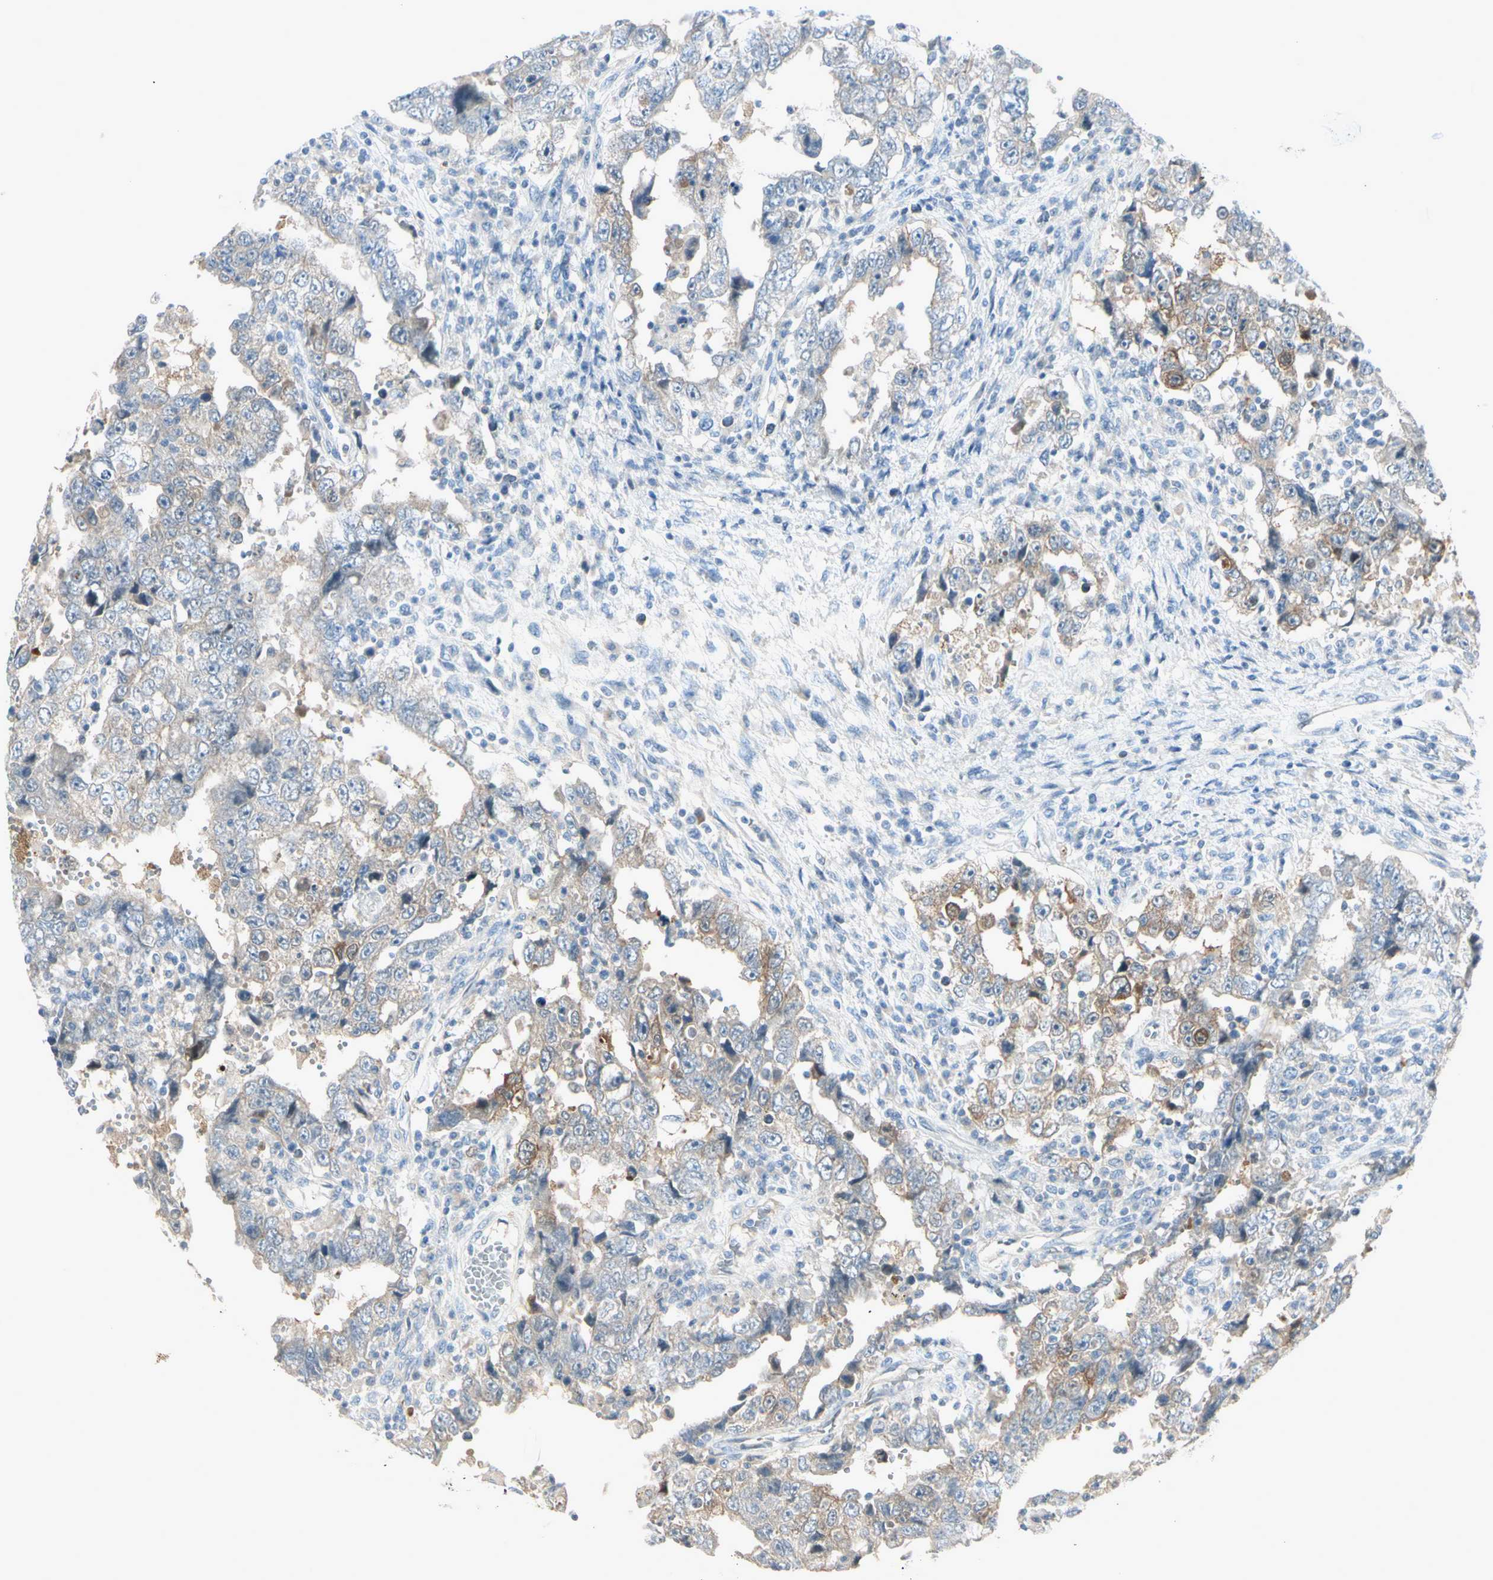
{"staining": {"intensity": "weak", "quantity": ">75%", "location": "cytoplasmic/membranous"}, "tissue": "testis cancer", "cell_type": "Tumor cells", "image_type": "cancer", "snomed": [{"axis": "morphology", "description": "Carcinoma, Embryonal, NOS"}, {"axis": "topography", "description": "Testis"}], "caption": "Testis embryonal carcinoma stained for a protein (brown) displays weak cytoplasmic/membranous positive expression in approximately >75% of tumor cells.", "gene": "CYP2E1", "patient": {"sex": "male", "age": 26}}